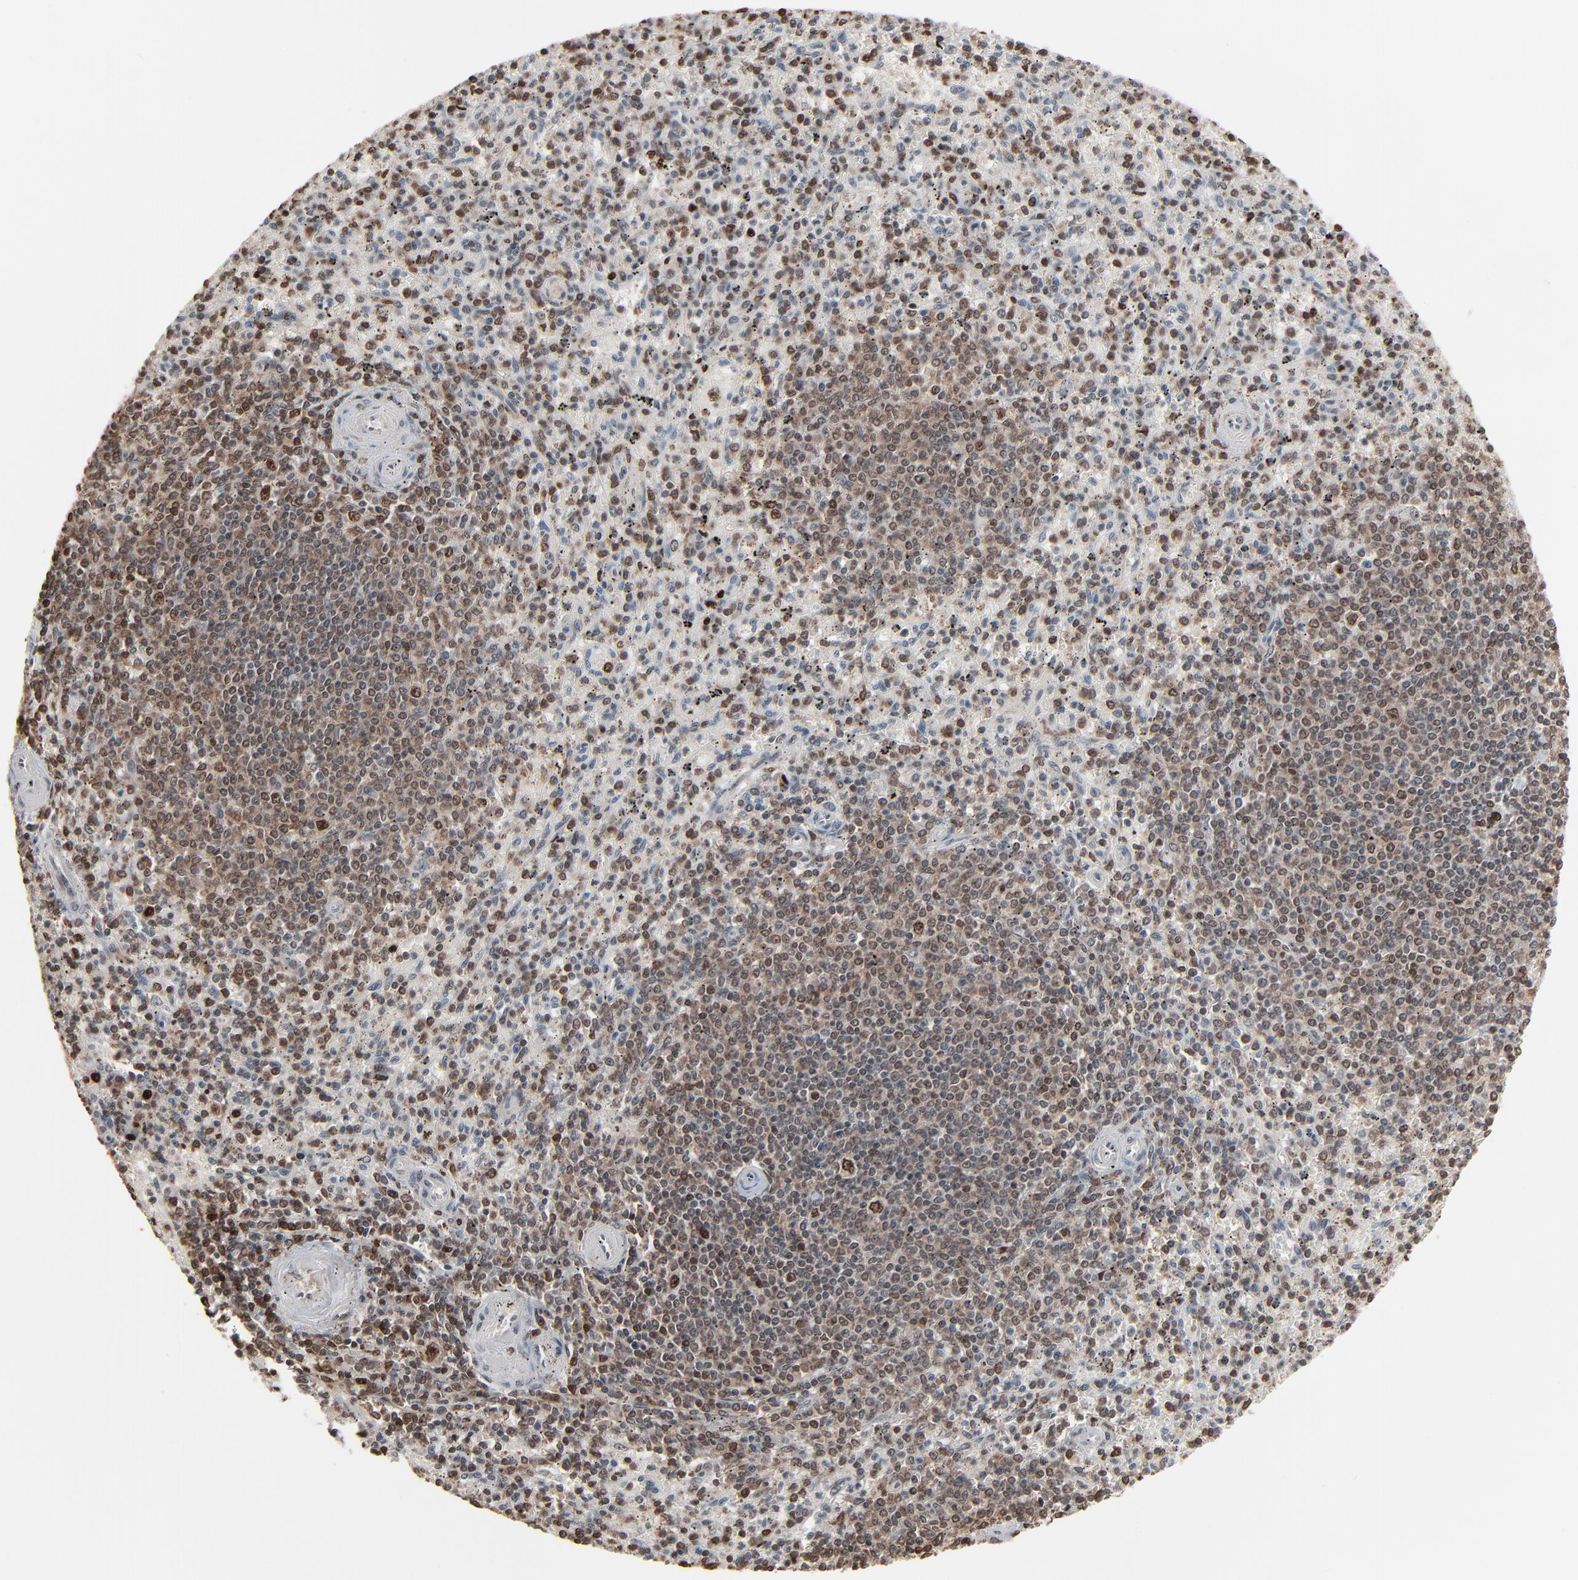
{"staining": {"intensity": "moderate", "quantity": "25%-75%", "location": "nuclear"}, "tissue": "spleen", "cell_type": "Cells in red pulp", "image_type": "normal", "snomed": [{"axis": "morphology", "description": "Normal tissue, NOS"}, {"axis": "topography", "description": "Spleen"}], "caption": "A medium amount of moderate nuclear expression is appreciated in about 25%-75% of cells in red pulp in normal spleen. (DAB (3,3'-diaminobenzidine) = brown stain, brightfield microscopy at high magnification).", "gene": "RPS6KA3", "patient": {"sex": "male", "age": 72}}